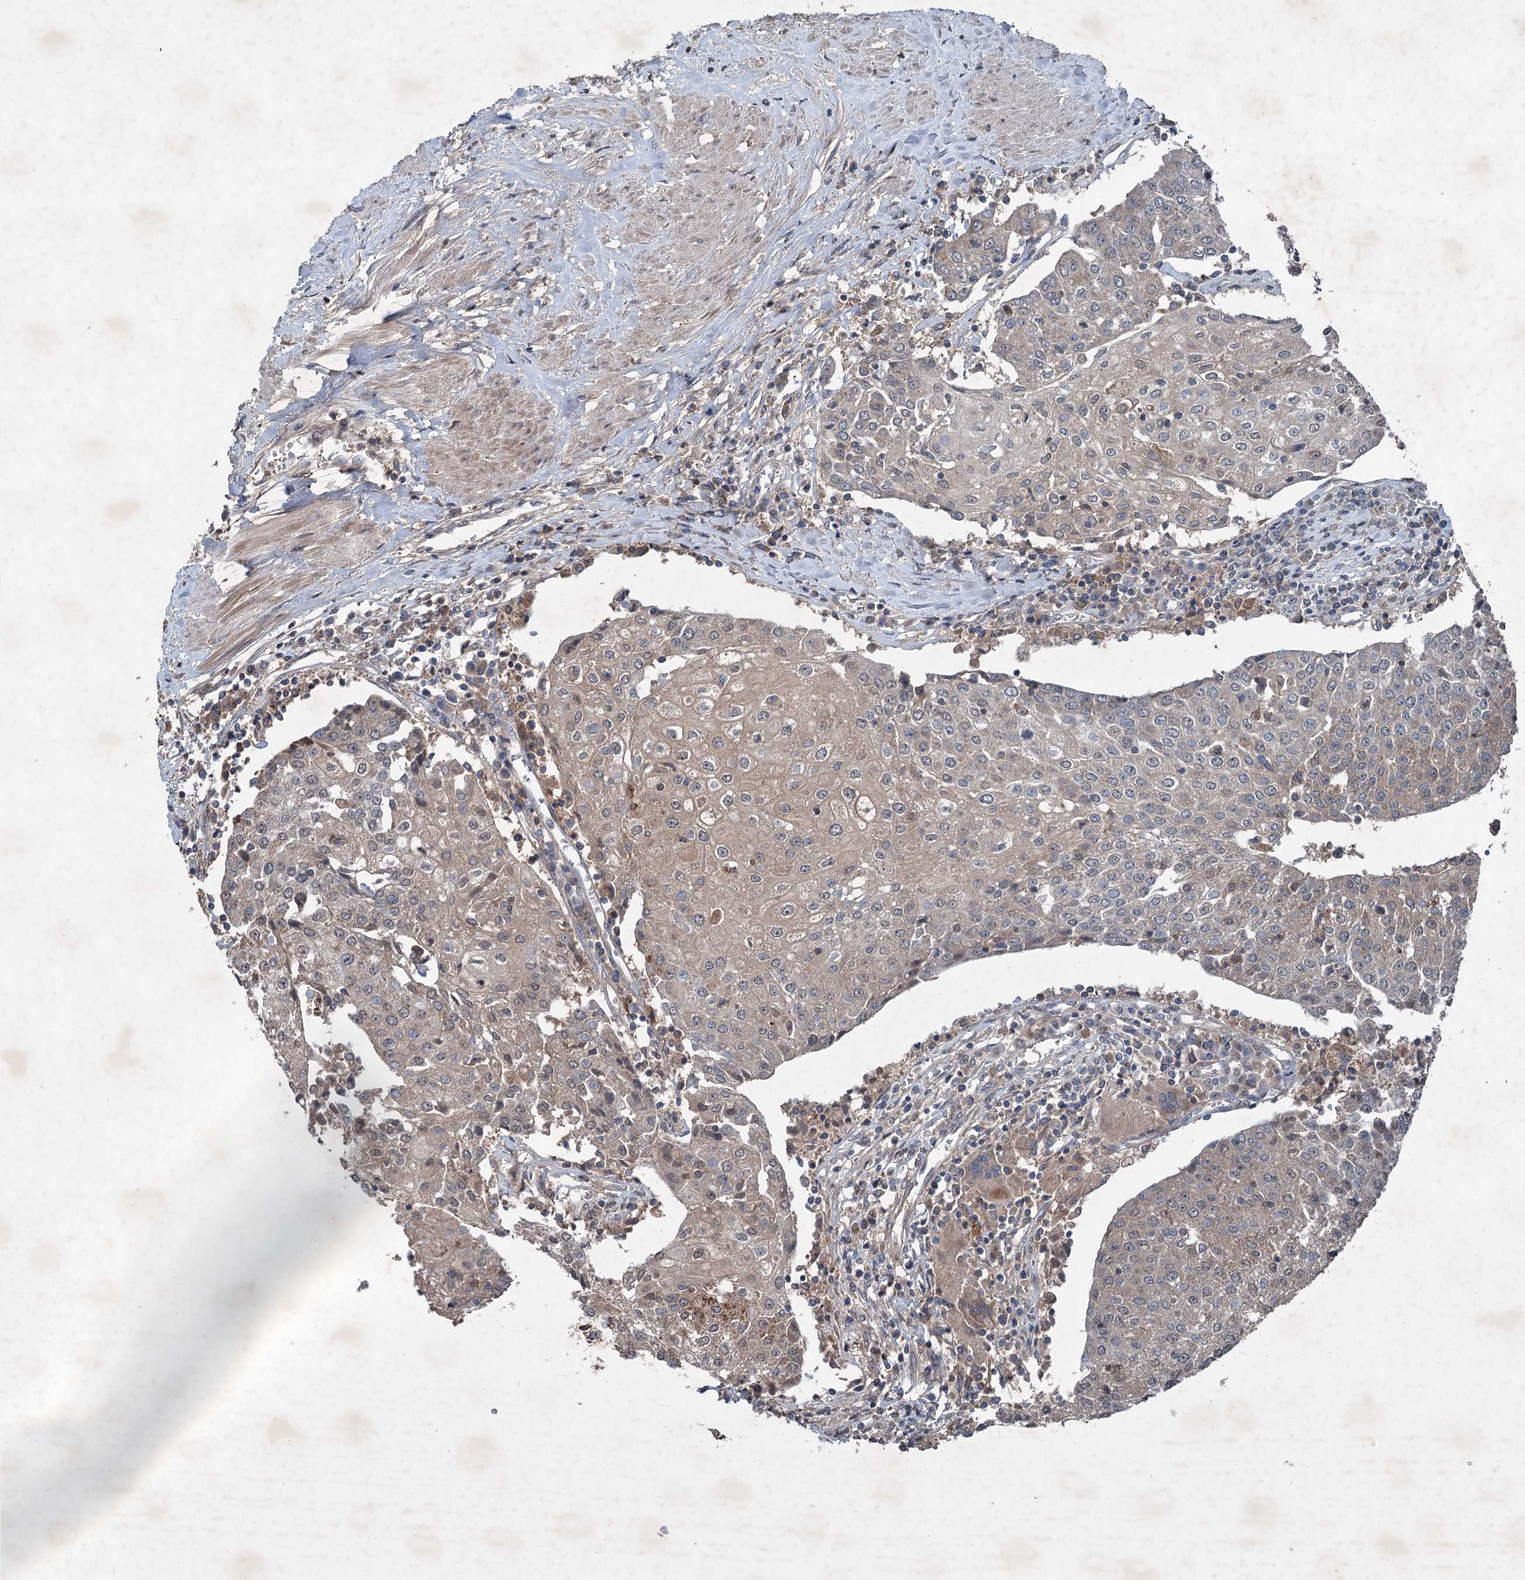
{"staining": {"intensity": "weak", "quantity": "<25%", "location": "cytoplasmic/membranous"}, "tissue": "urothelial cancer", "cell_type": "Tumor cells", "image_type": "cancer", "snomed": [{"axis": "morphology", "description": "Urothelial carcinoma, High grade"}, {"axis": "topography", "description": "Urinary bladder"}], "caption": "This histopathology image is of urothelial cancer stained with immunohistochemistry to label a protein in brown with the nuclei are counter-stained blue. There is no positivity in tumor cells.", "gene": "ALAS1", "patient": {"sex": "female", "age": 85}}